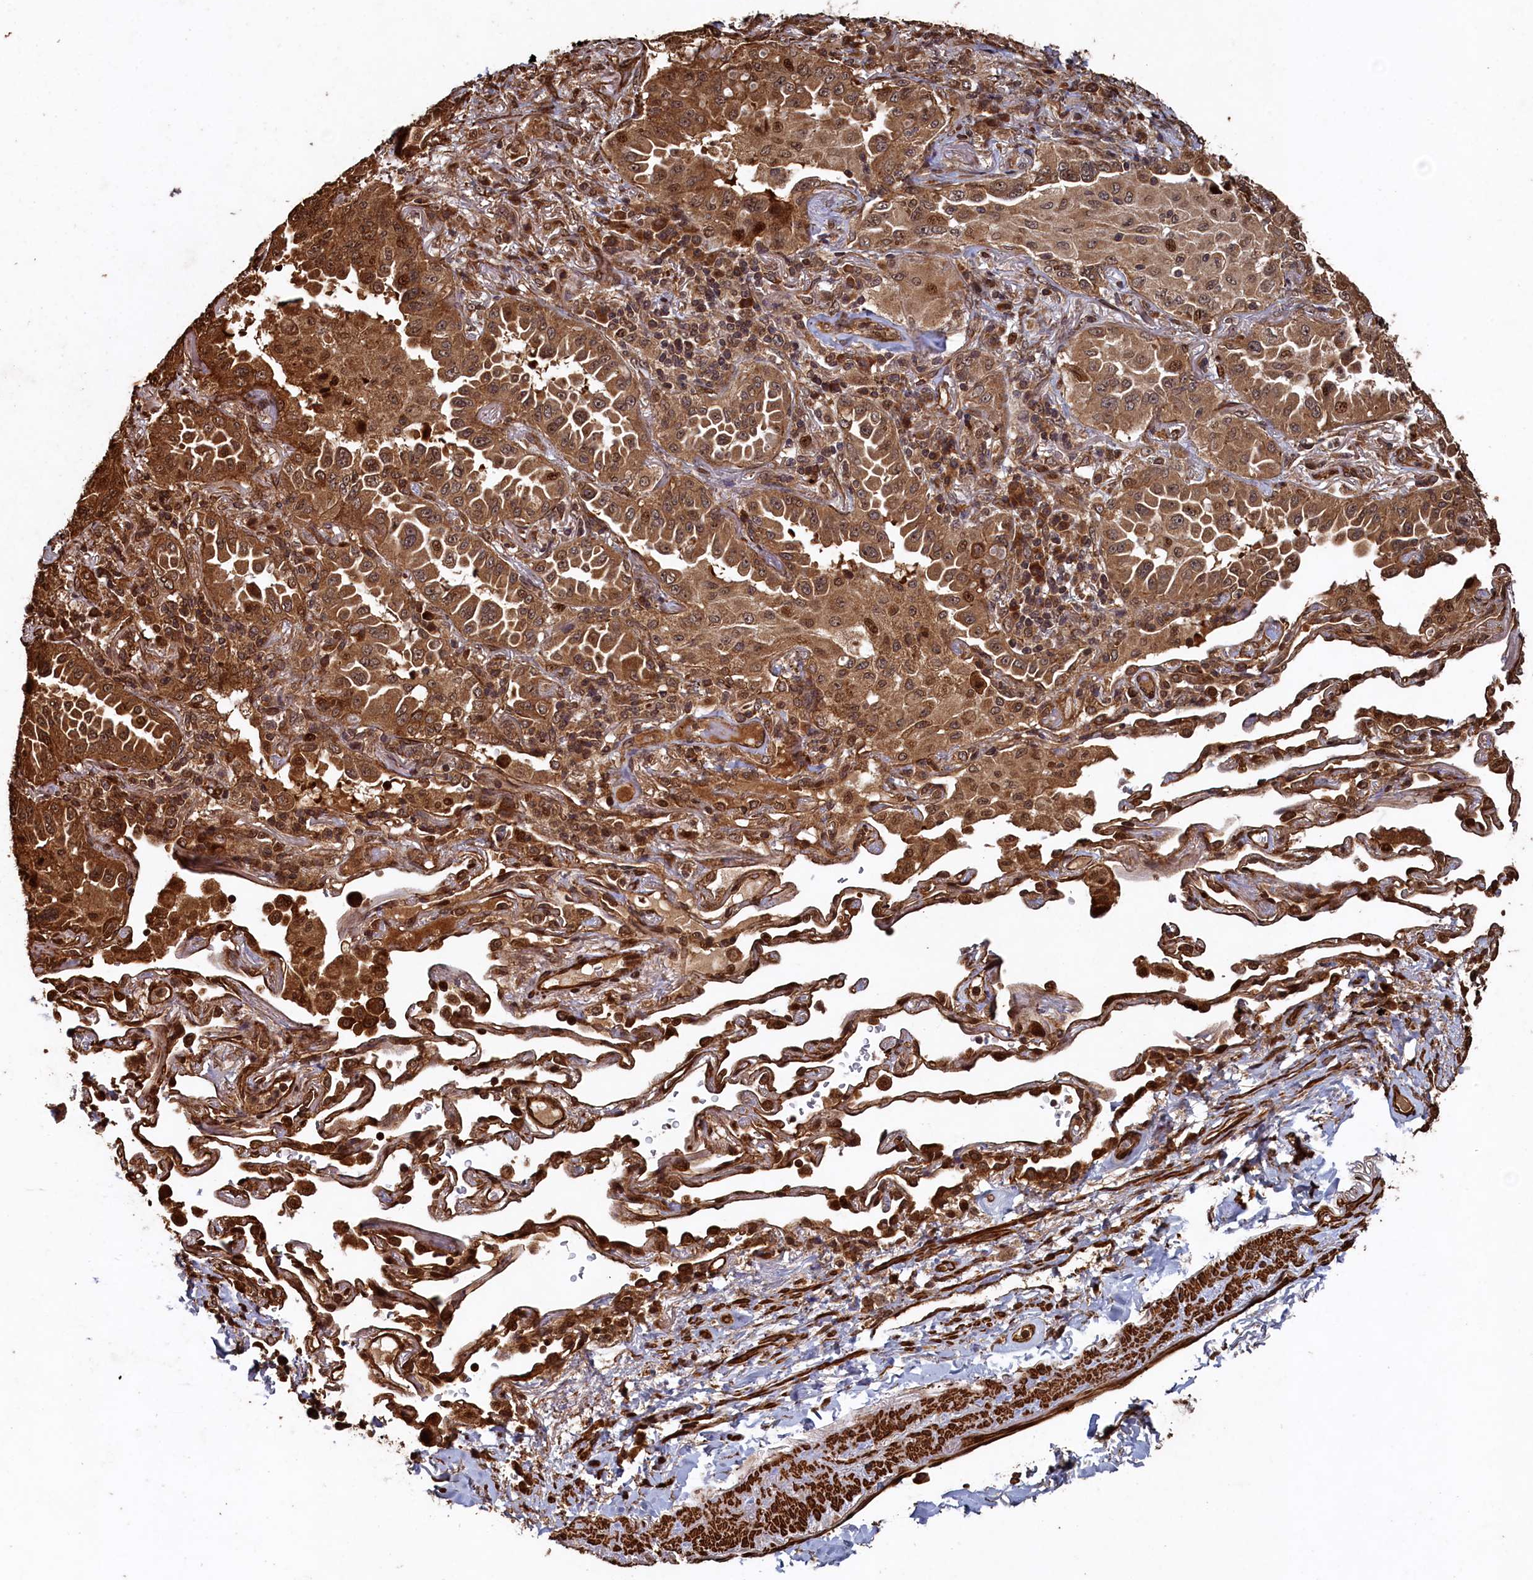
{"staining": {"intensity": "moderate", "quantity": ">75%", "location": "cytoplasmic/membranous,nuclear"}, "tissue": "lung cancer", "cell_type": "Tumor cells", "image_type": "cancer", "snomed": [{"axis": "morphology", "description": "Adenocarcinoma, NOS"}, {"axis": "topography", "description": "Lung"}], "caption": "Lung cancer was stained to show a protein in brown. There is medium levels of moderate cytoplasmic/membranous and nuclear positivity in approximately >75% of tumor cells. (Brightfield microscopy of DAB IHC at high magnification).", "gene": "PIGN", "patient": {"sex": "female", "age": 69}}